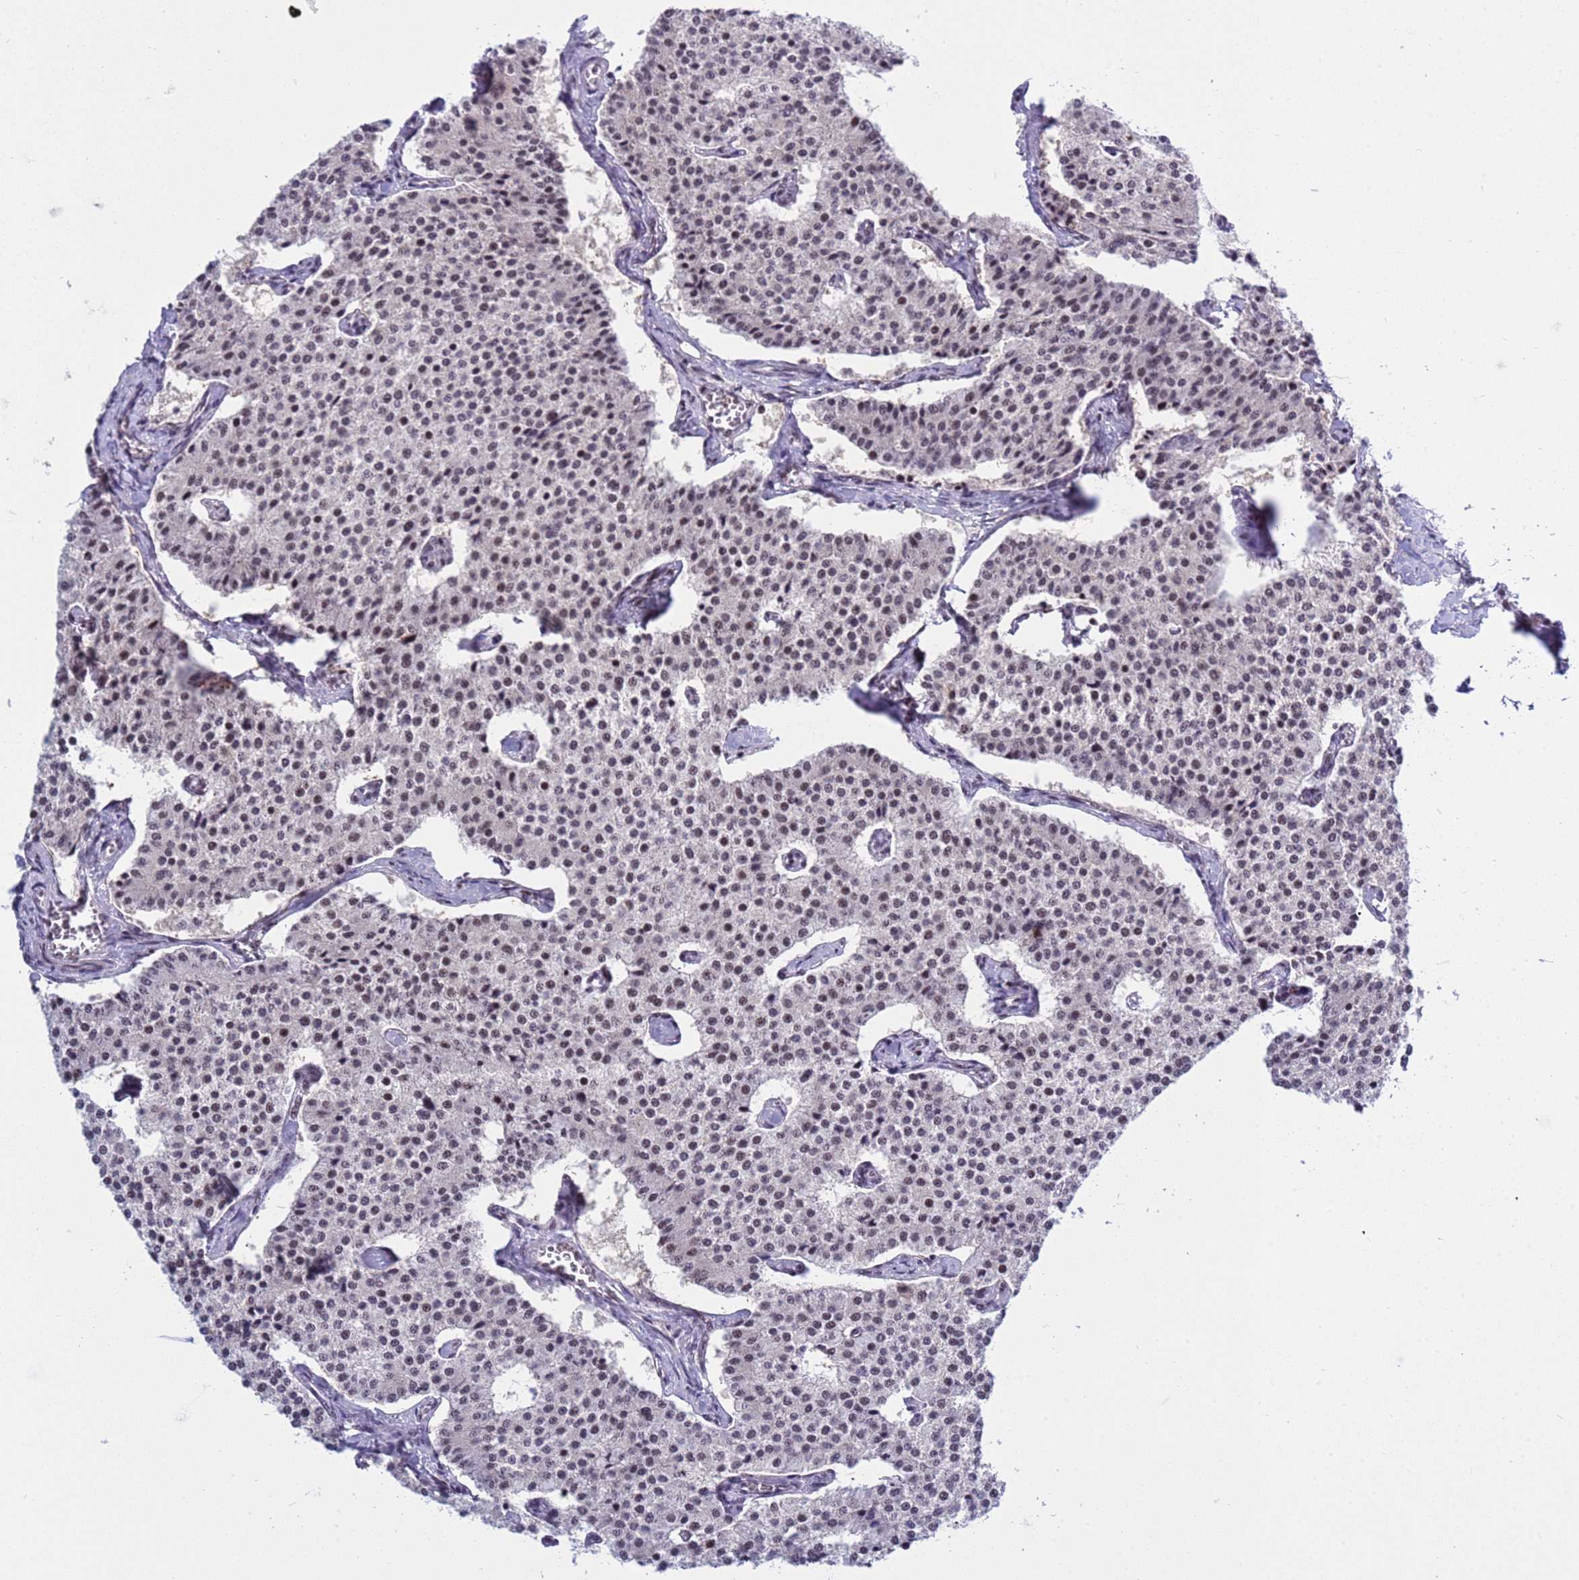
{"staining": {"intensity": "weak", "quantity": "<25%", "location": "nuclear"}, "tissue": "carcinoid", "cell_type": "Tumor cells", "image_type": "cancer", "snomed": [{"axis": "morphology", "description": "Carcinoid, malignant, NOS"}, {"axis": "topography", "description": "Colon"}], "caption": "This is an immunohistochemistry histopathology image of carcinoid (malignant). There is no expression in tumor cells.", "gene": "THOC2", "patient": {"sex": "female", "age": 52}}